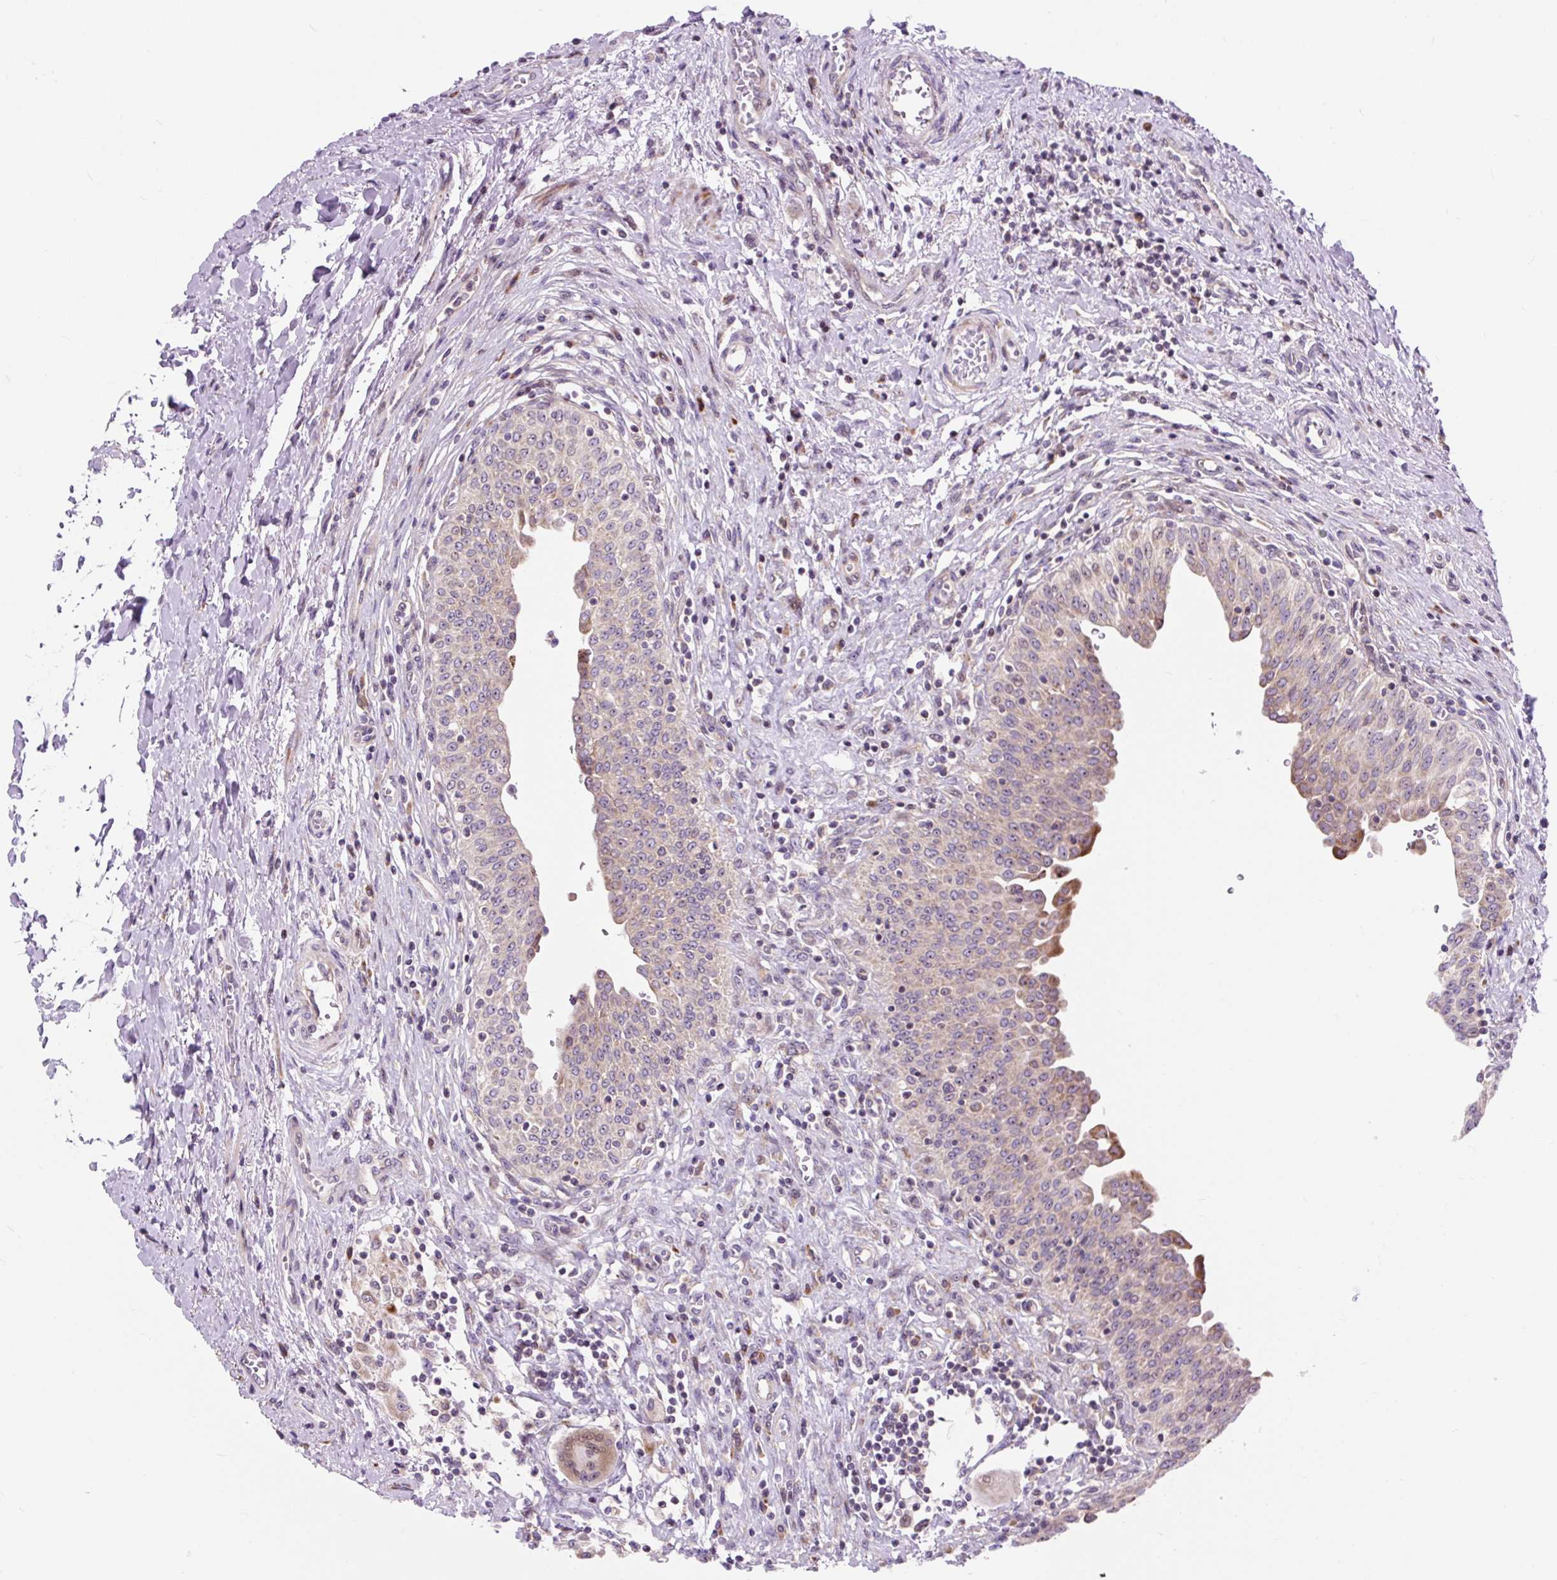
{"staining": {"intensity": "moderate", "quantity": "25%-75%", "location": "cytoplasmic/membranous"}, "tissue": "urinary bladder", "cell_type": "Urothelial cells", "image_type": "normal", "snomed": [{"axis": "morphology", "description": "Normal tissue, NOS"}, {"axis": "topography", "description": "Urinary bladder"}], "caption": "Normal urinary bladder shows moderate cytoplasmic/membranous staining in about 25%-75% of urothelial cells.", "gene": "CISD3", "patient": {"sex": "male", "age": 71}}